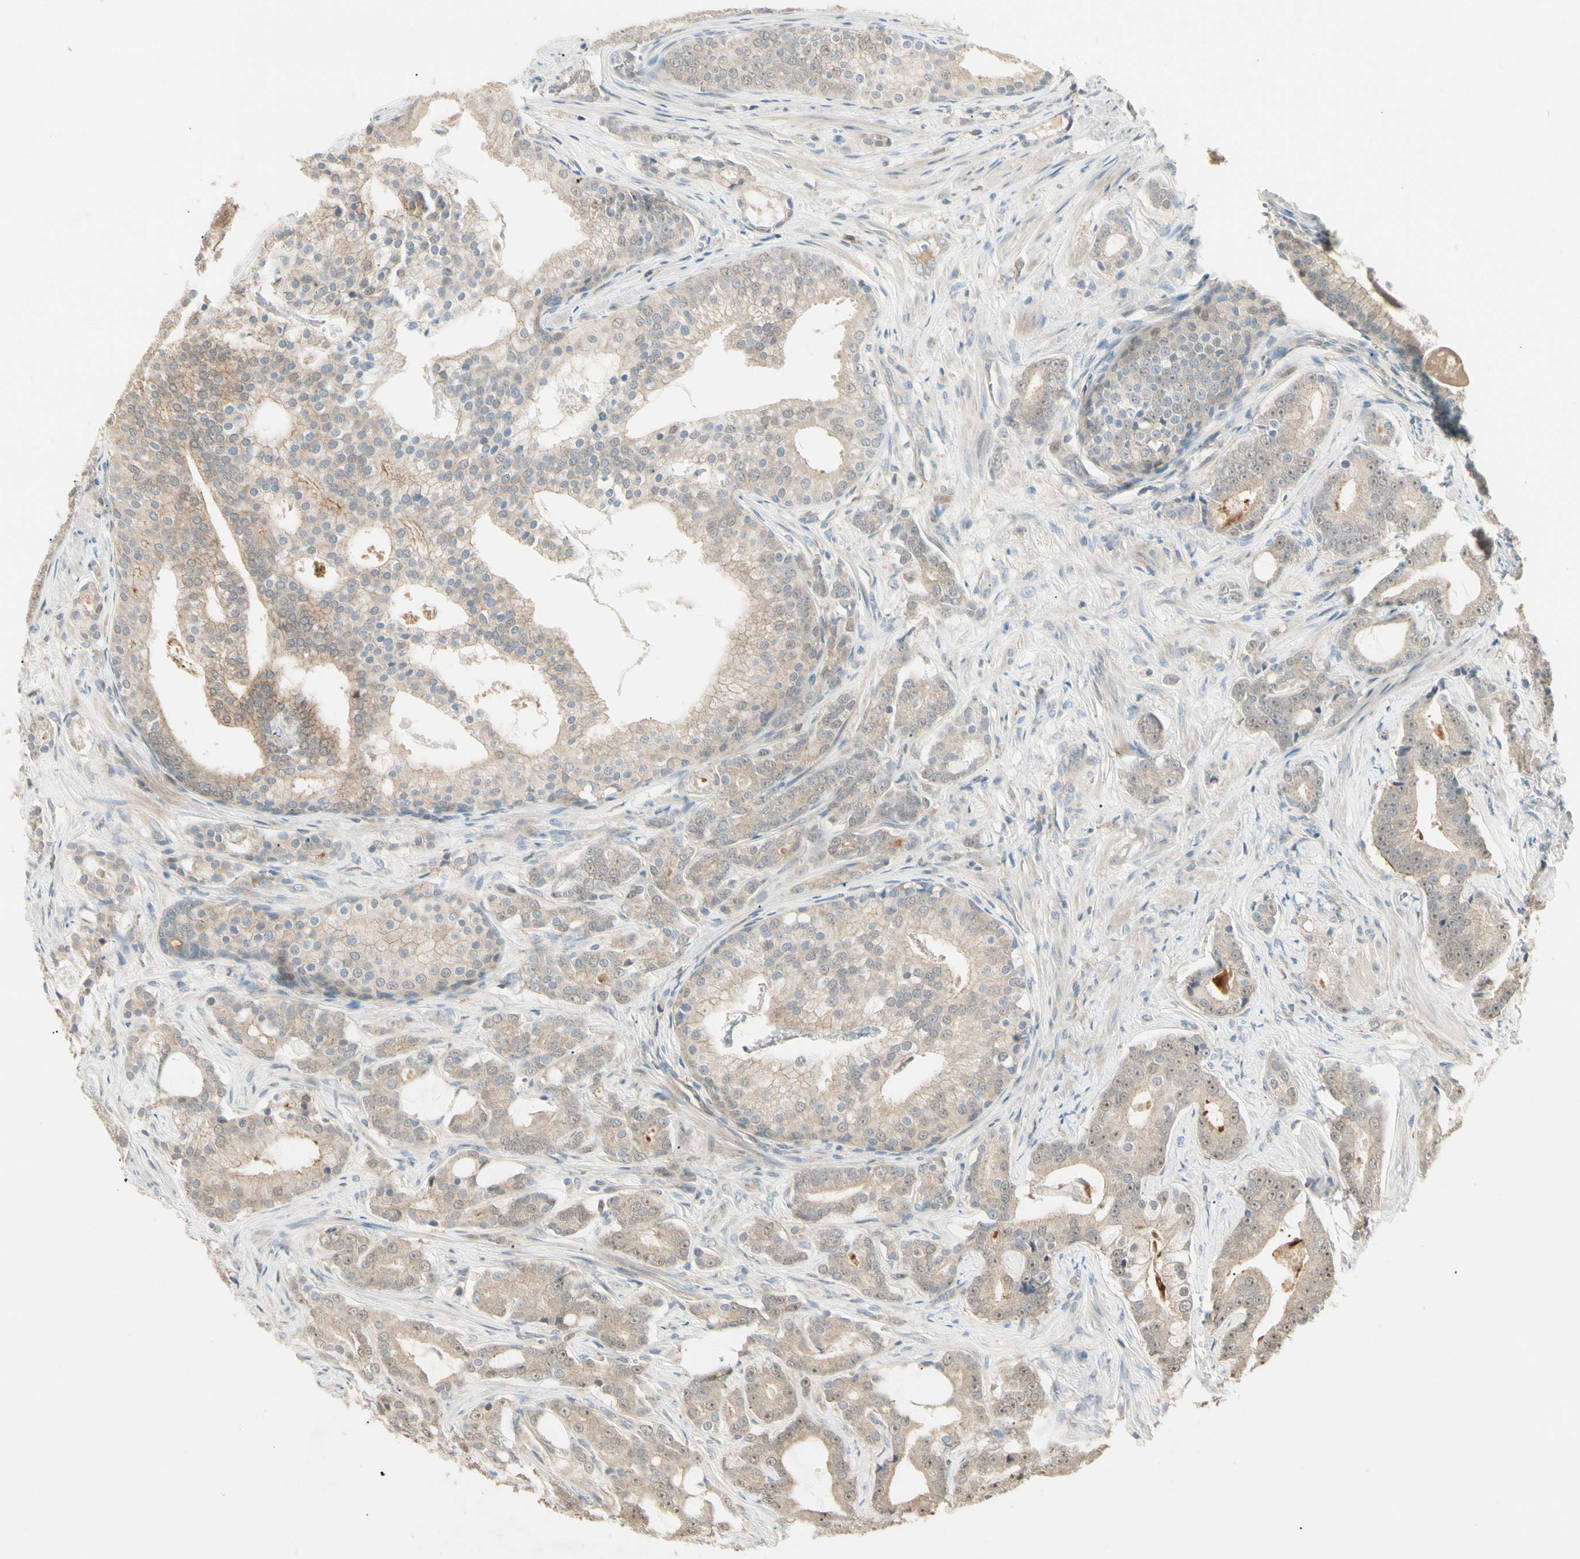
{"staining": {"intensity": "weak", "quantity": "25%-75%", "location": "cytoplasmic/membranous,nuclear"}, "tissue": "prostate cancer", "cell_type": "Tumor cells", "image_type": "cancer", "snomed": [{"axis": "morphology", "description": "Adenocarcinoma, Low grade"}, {"axis": "topography", "description": "Prostate"}], "caption": "The immunohistochemical stain highlights weak cytoplasmic/membranous and nuclear positivity in tumor cells of prostate cancer (low-grade adenocarcinoma) tissue.", "gene": "P3H2", "patient": {"sex": "male", "age": 58}}